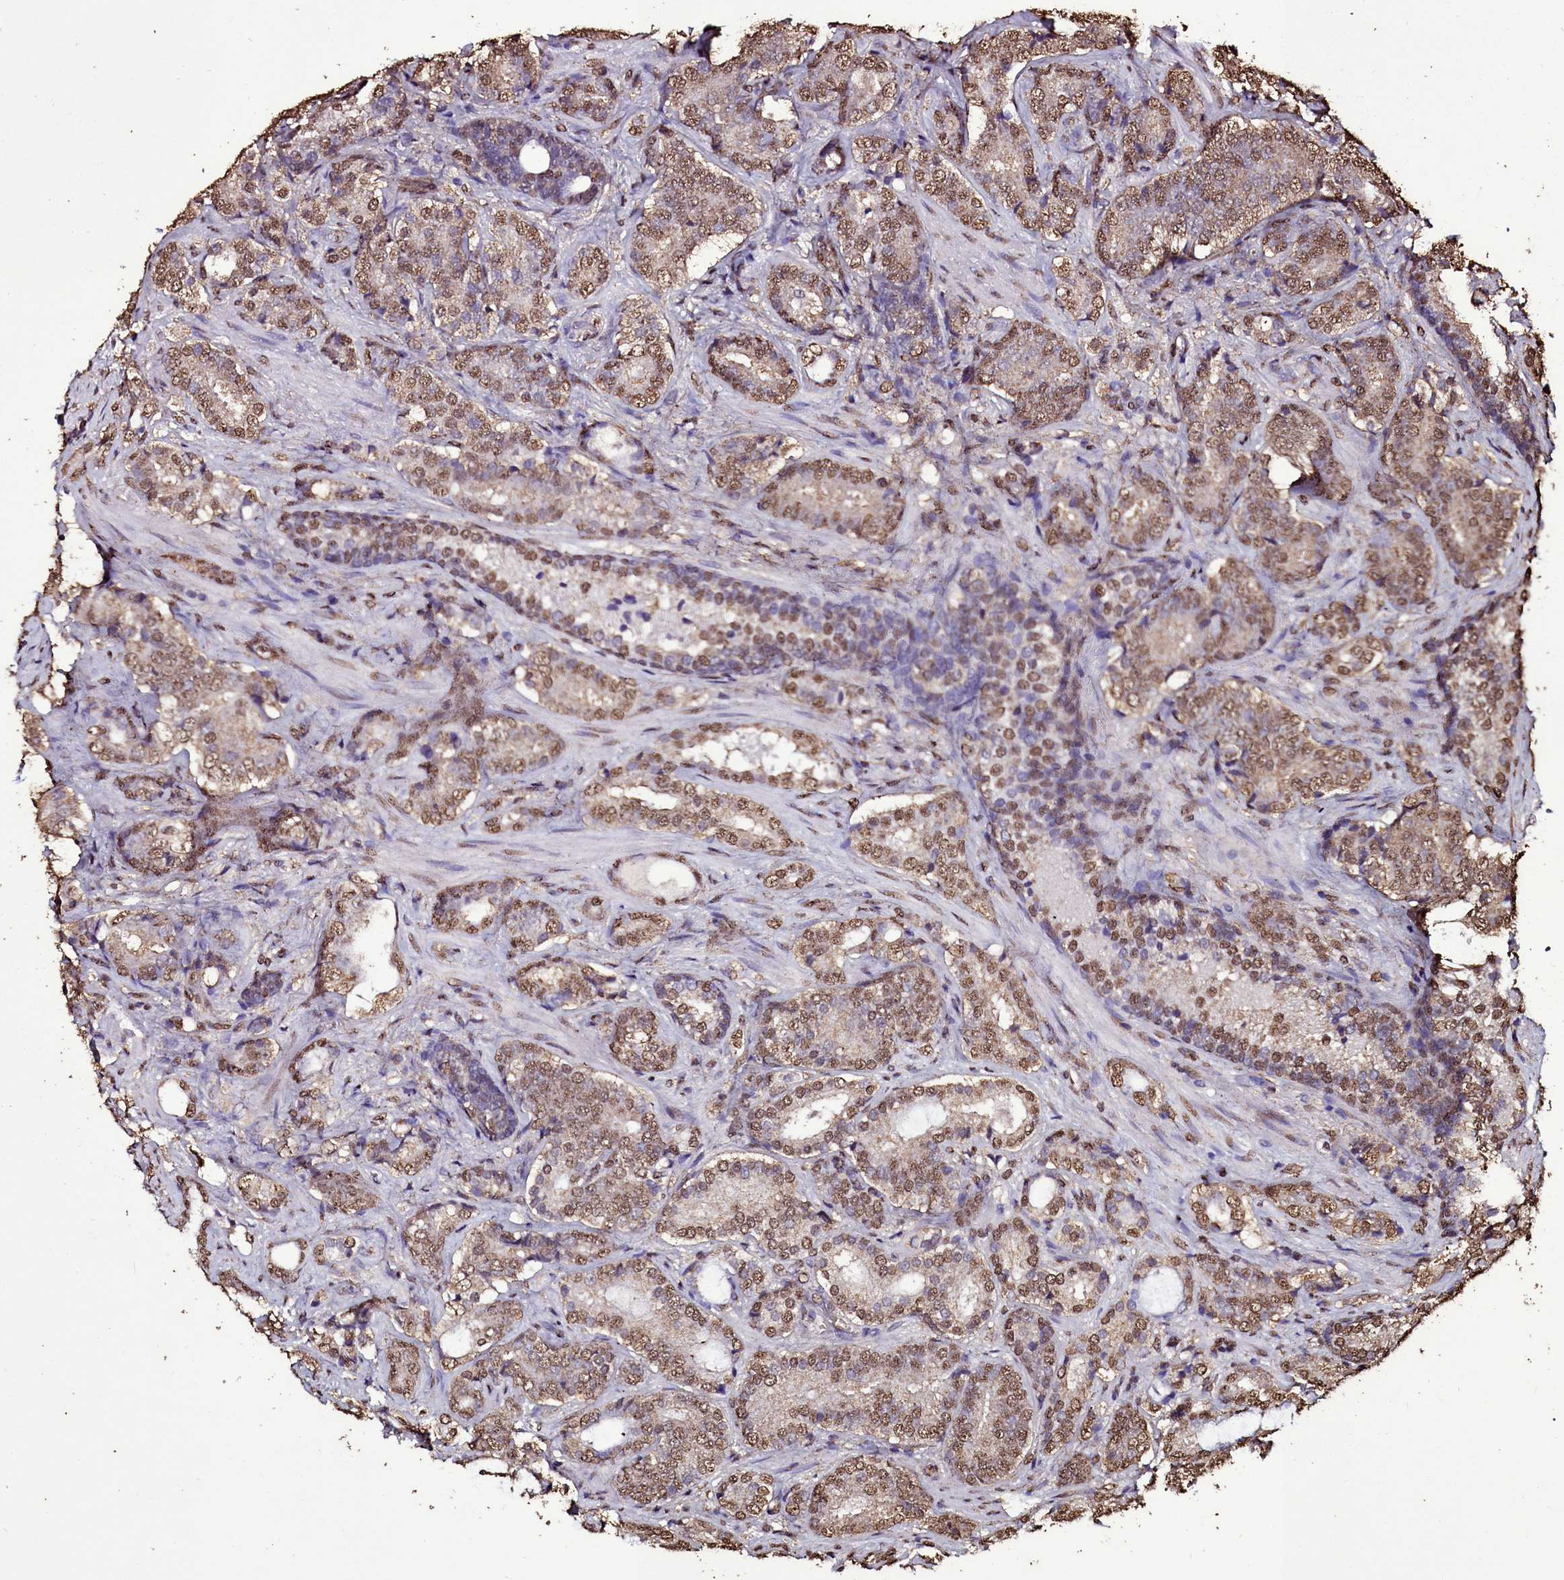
{"staining": {"intensity": "moderate", "quantity": ">75%", "location": "nuclear"}, "tissue": "prostate cancer", "cell_type": "Tumor cells", "image_type": "cancer", "snomed": [{"axis": "morphology", "description": "Adenocarcinoma, Low grade"}, {"axis": "topography", "description": "Prostate"}], "caption": "This histopathology image demonstrates prostate cancer stained with immunohistochemistry (IHC) to label a protein in brown. The nuclear of tumor cells show moderate positivity for the protein. Nuclei are counter-stained blue.", "gene": "TRIP6", "patient": {"sex": "male", "age": 58}}